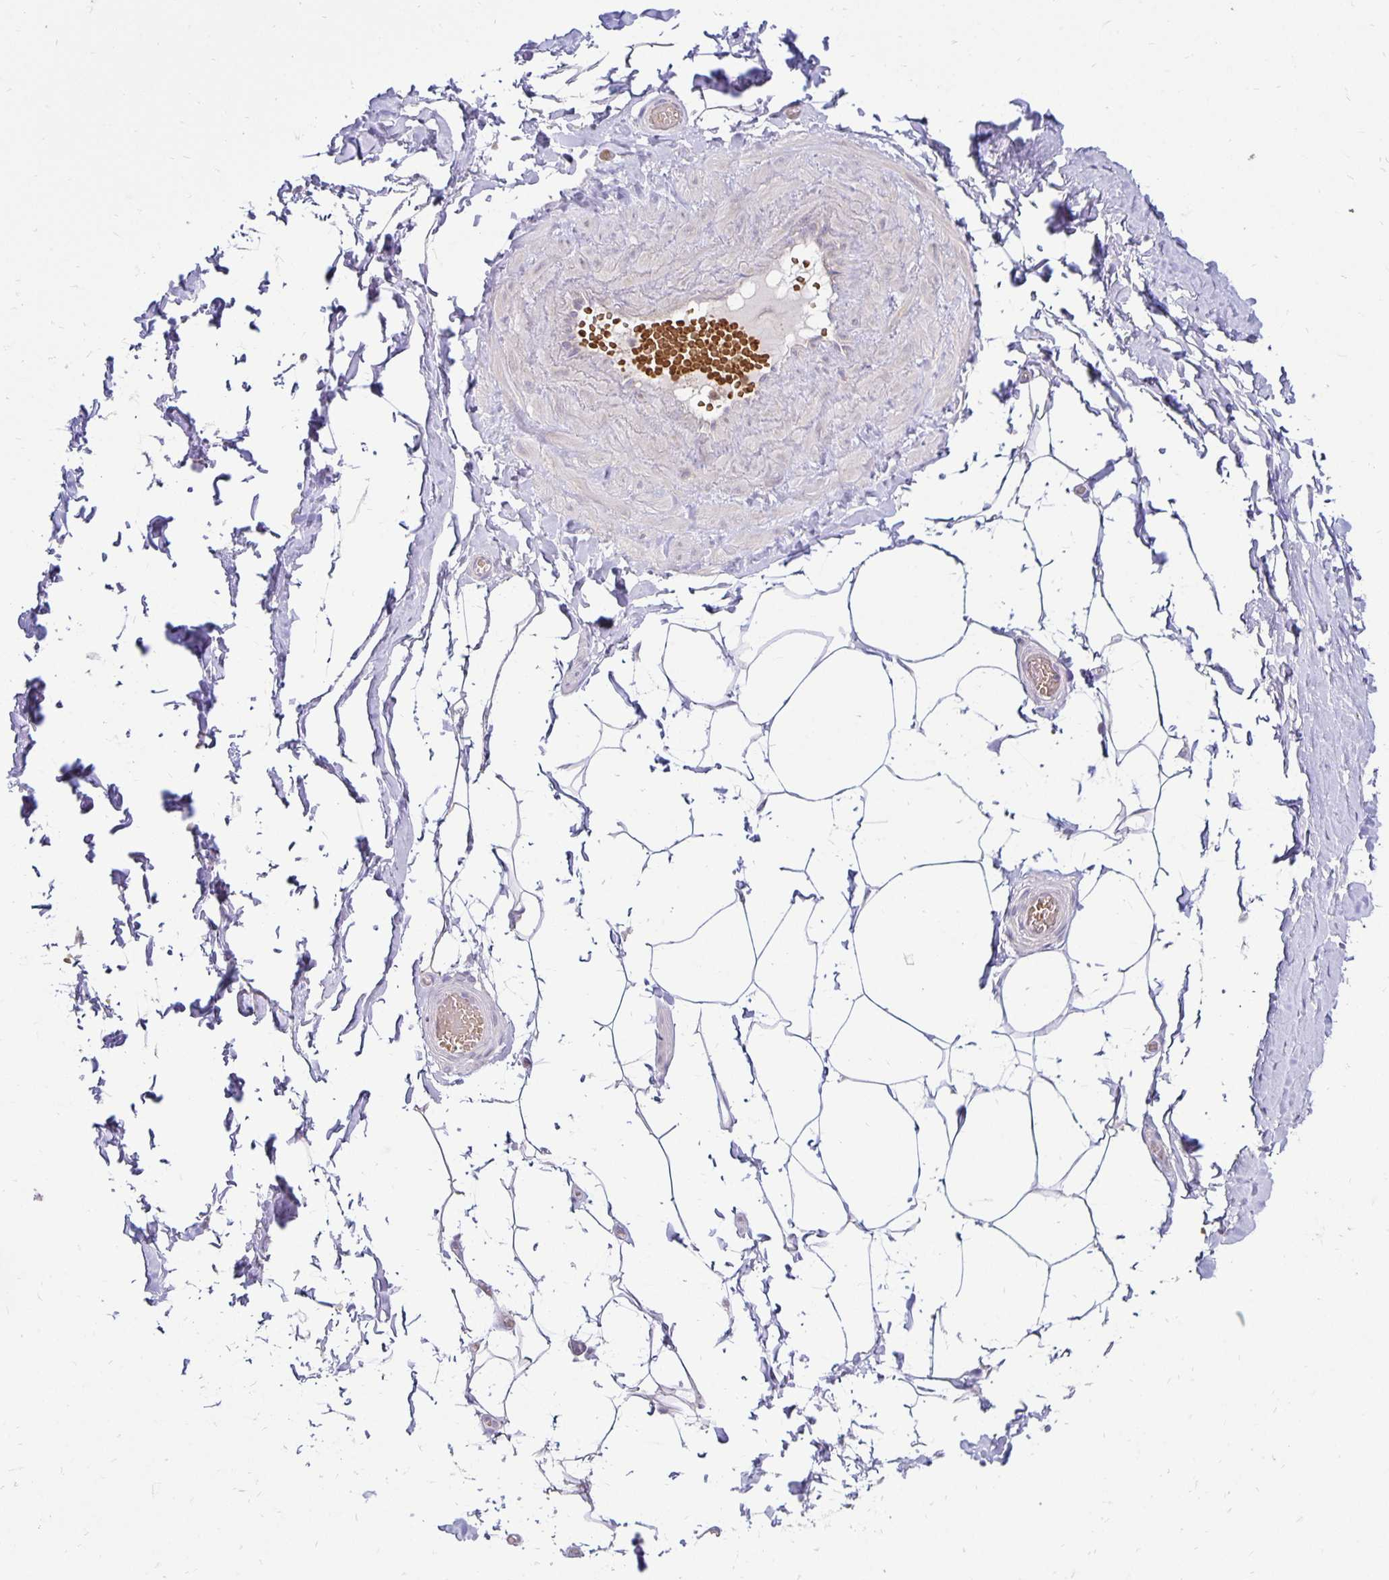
{"staining": {"intensity": "negative", "quantity": "none", "location": "none"}, "tissue": "adipose tissue", "cell_type": "Adipocytes", "image_type": "normal", "snomed": [{"axis": "morphology", "description": "Normal tissue, NOS"}, {"axis": "topography", "description": "Soft tissue"}, {"axis": "topography", "description": "Adipose tissue"}, {"axis": "topography", "description": "Vascular tissue"}, {"axis": "topography", "description": "Peripheral nerve tissue"}], "caption": "The histopathology image reveals no staining of adipocytes in benign adipose tissue. (DAB IHC visualized using brightfield microscopy, high magnification).", "gene": "FN3K", "patient": {"sex": "male", "age": 29}}